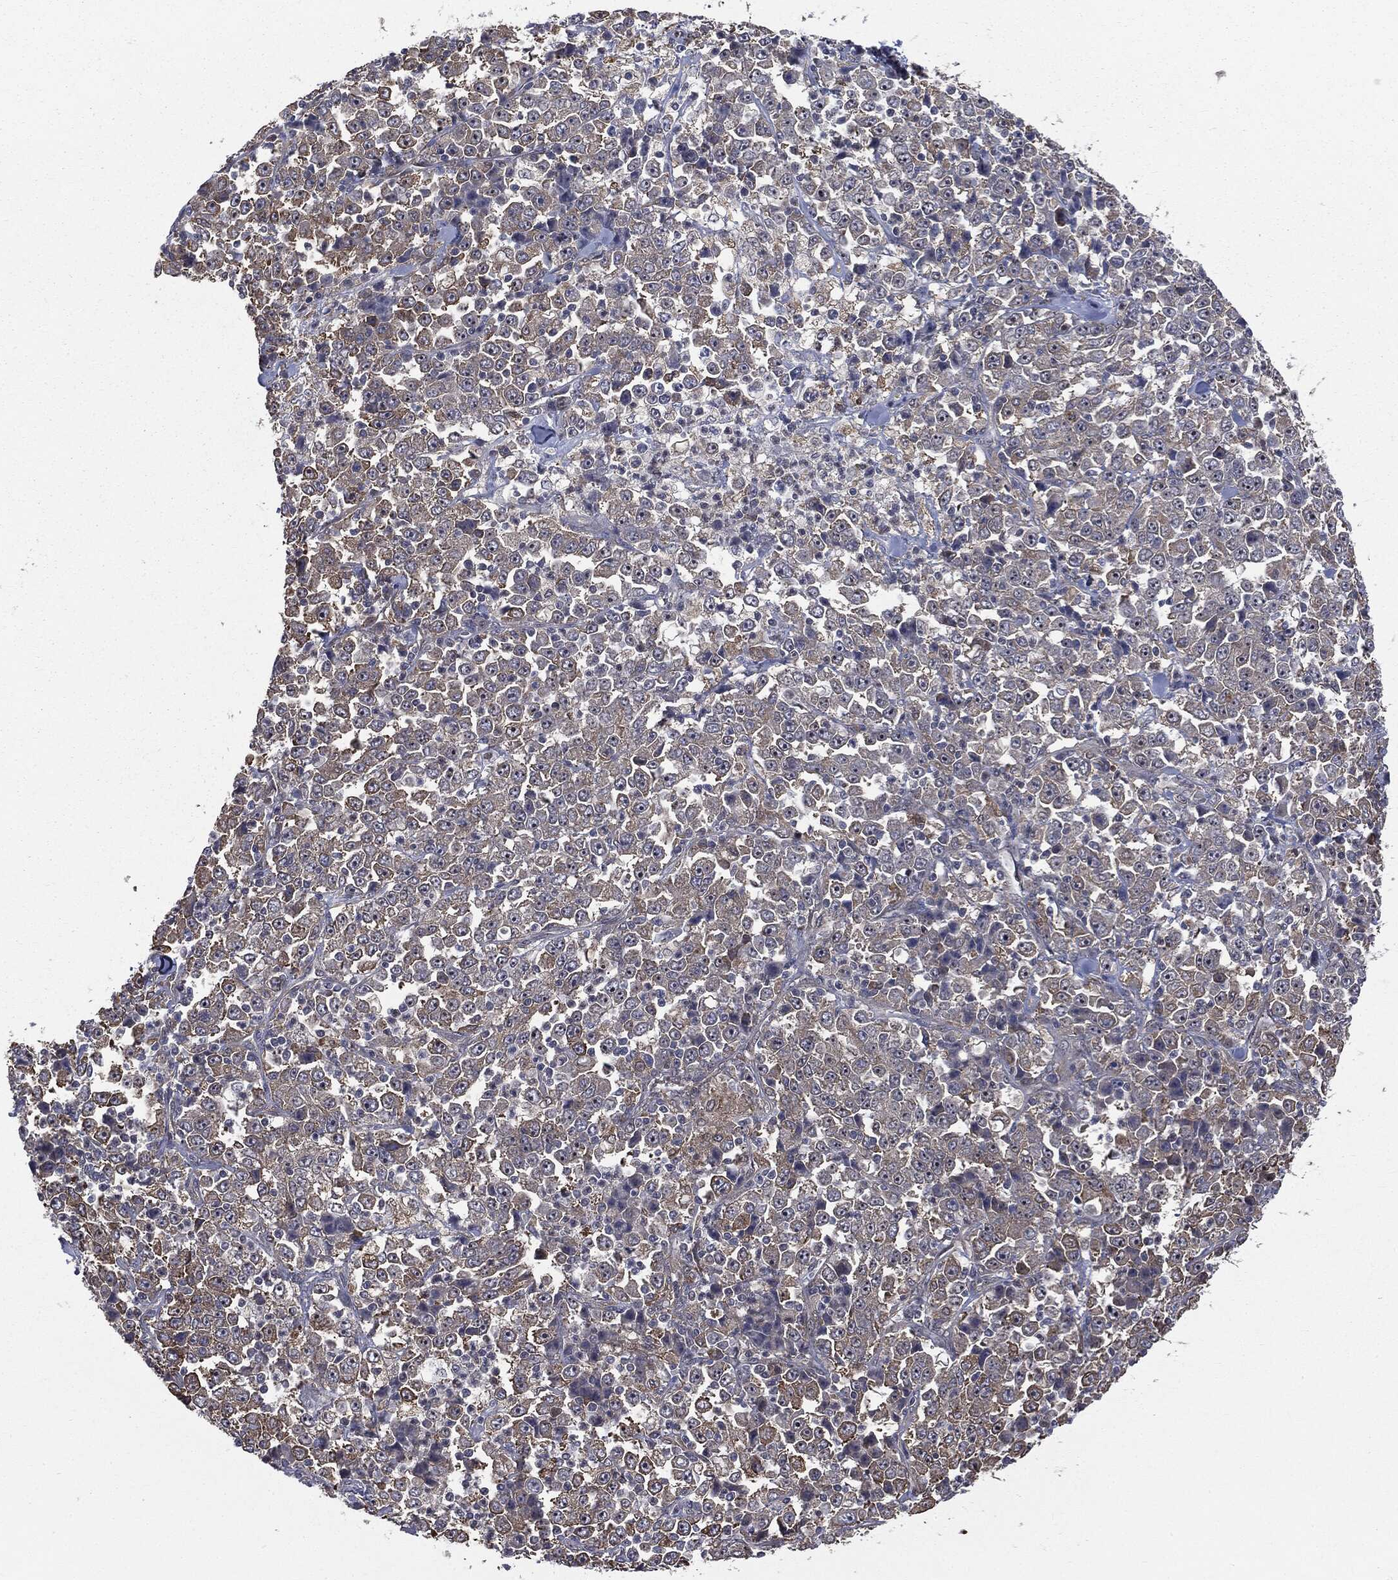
{"staining": {"intensity": "negative", "quantity": "none", "location": "none"}, "tissue": "stomach cancer", "cell_type": "Tumor cells", "image_type": "cancer", "snomed": [{"axis": "morphology", "description": "Normal tissue, NOS"}, {"axis": "morphology", "description": "Adenocarcinoma, NOS"}, {"axis": "topography", "description": "Stomach, upper"}, {"axis": "topography", "description": "Stomach"}], "caption": "The image demonstrates no staining of tumor cells in adenocarcinoma (stomach).", "gene": "TRMT1L", "patient": {"sex": "male", "age": 59}}